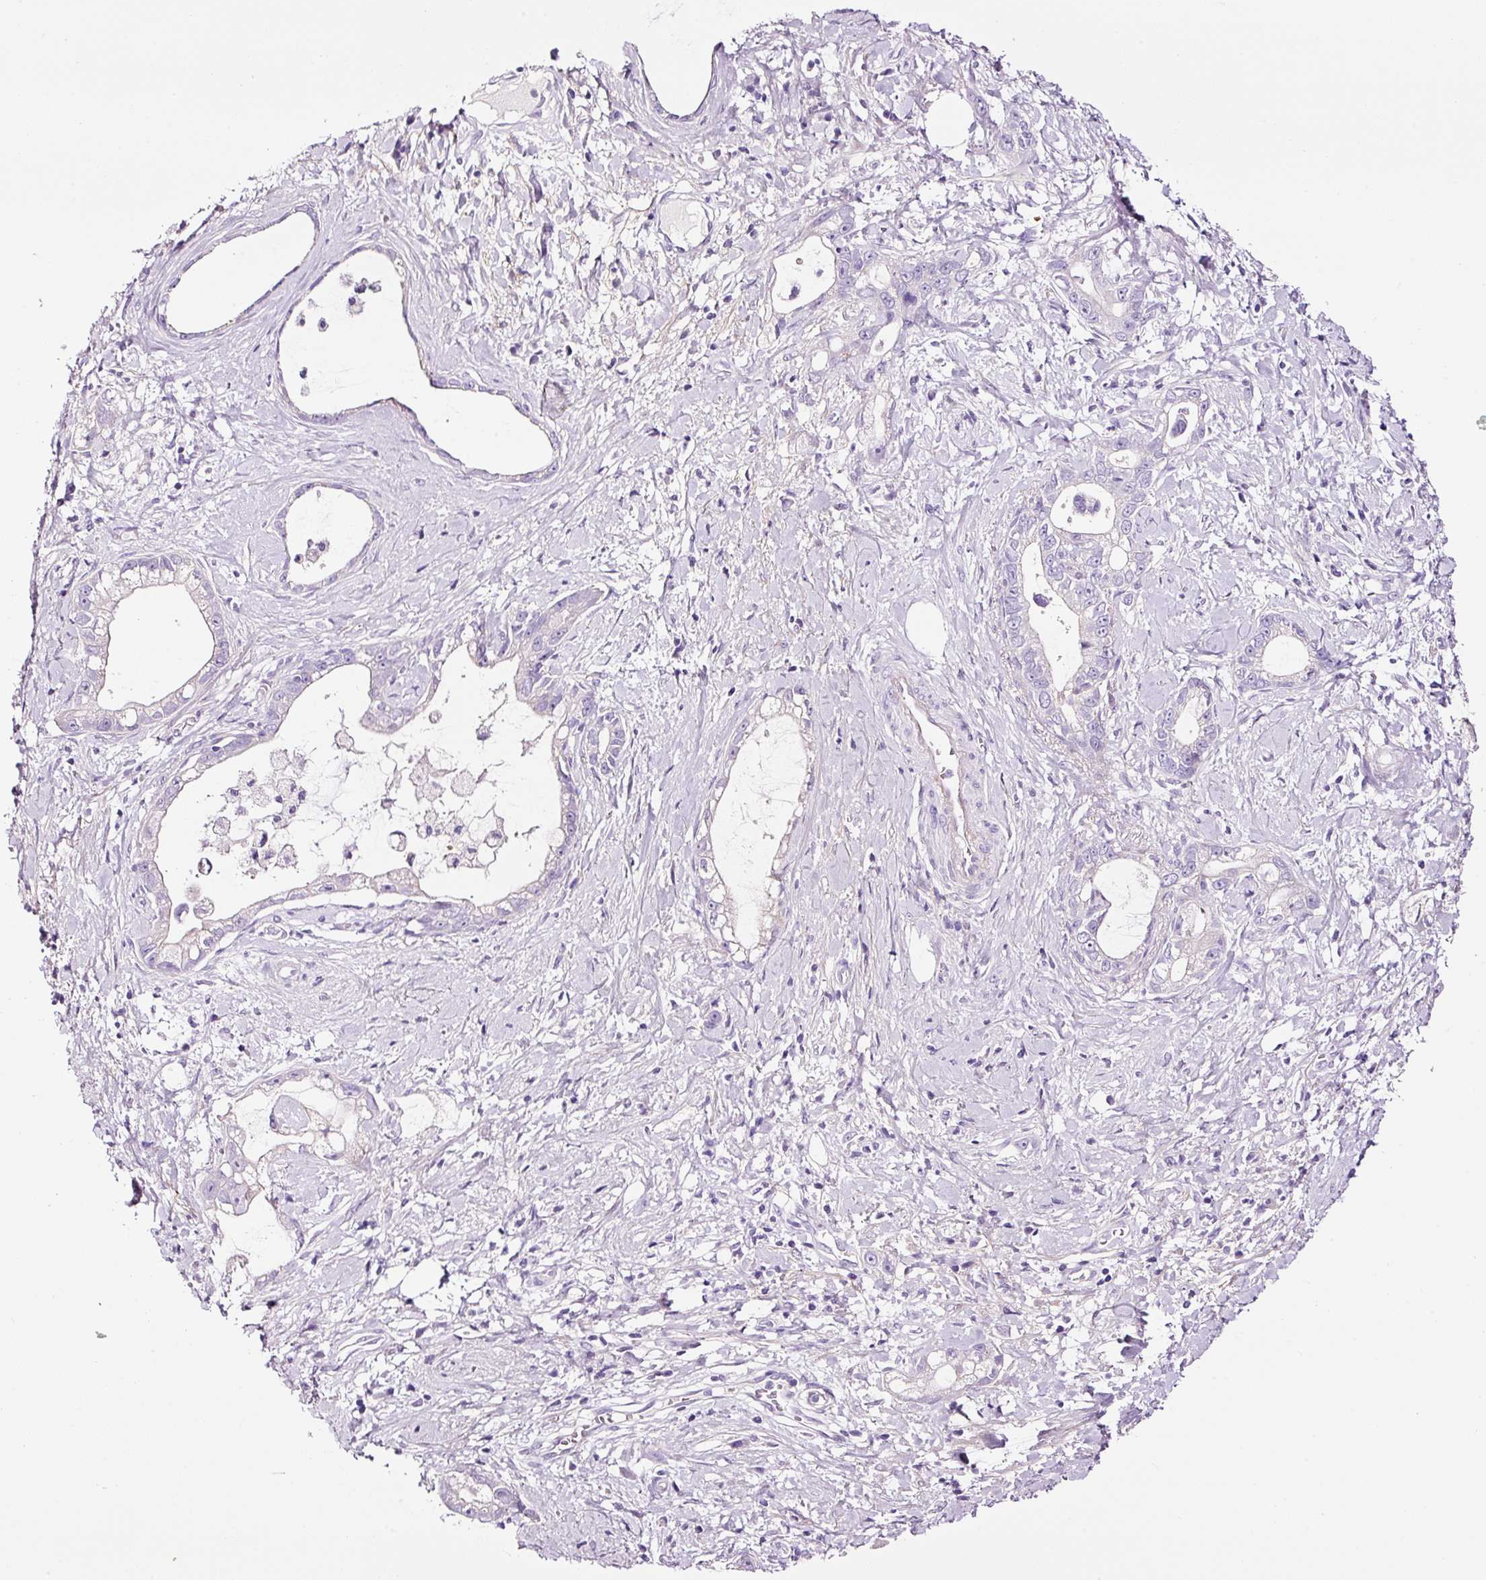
{"staining": {"intensity": "negative", "quantity": "none", "location": "none"}, "tissue": "stomach cancer", "cell_type": "Tumor cells", "image_type": "cancer", "snomed": [{"axis": "morphology", "description": "Adenocarcinoma, NOS"}, {"axis": "topography", "description": "Stomach"}], "caption": "Immunohistochemical staining of stomach cancer (adenocarcinoma) displays no significant staining in tumor cells.", "gene": "PAM", "patient": {"sex": "male", "age": 55}}